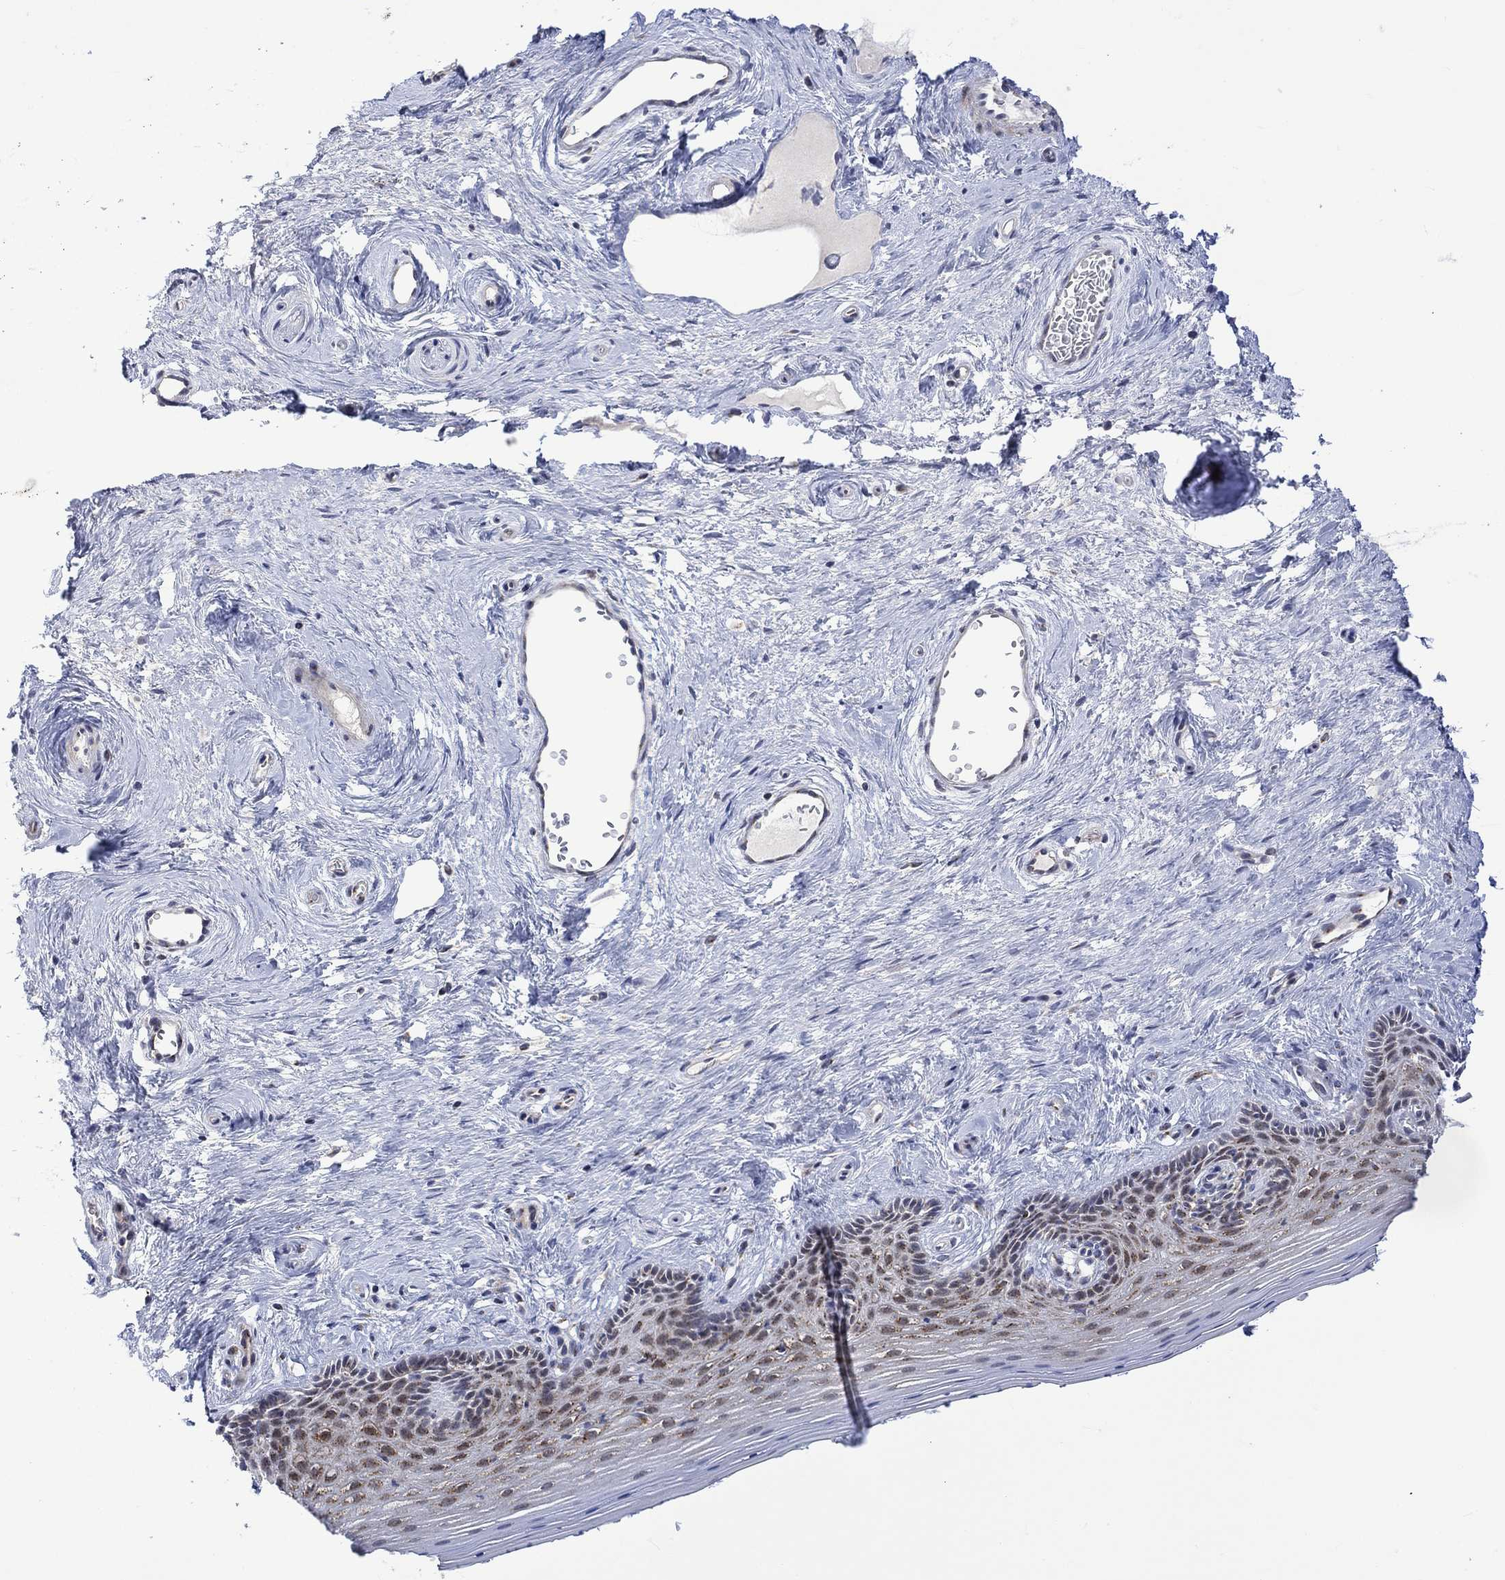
{"staining": {"intensity": "weak", "quantity": "25%-75%", "location": "cytoplasmic/membranous"}, "tissue": "vagina", "cell_type": "Squamous epithelial cells", "image_type": "normal", "snomed": [{"axis": "morphology", "description": "Normal tissue, NOS"}, {"axis": "topography", "description": "Vagina"}], "caption": "A low amount of weak cytoplasmic/membranous positivity is present in about 25%-75% of squamous epithelial cells in normal vagina. (IHC, brightfield microscopy, high magnification).", "gene": "SLC48A1", "patient": {"sex": "female", "age": 45}}